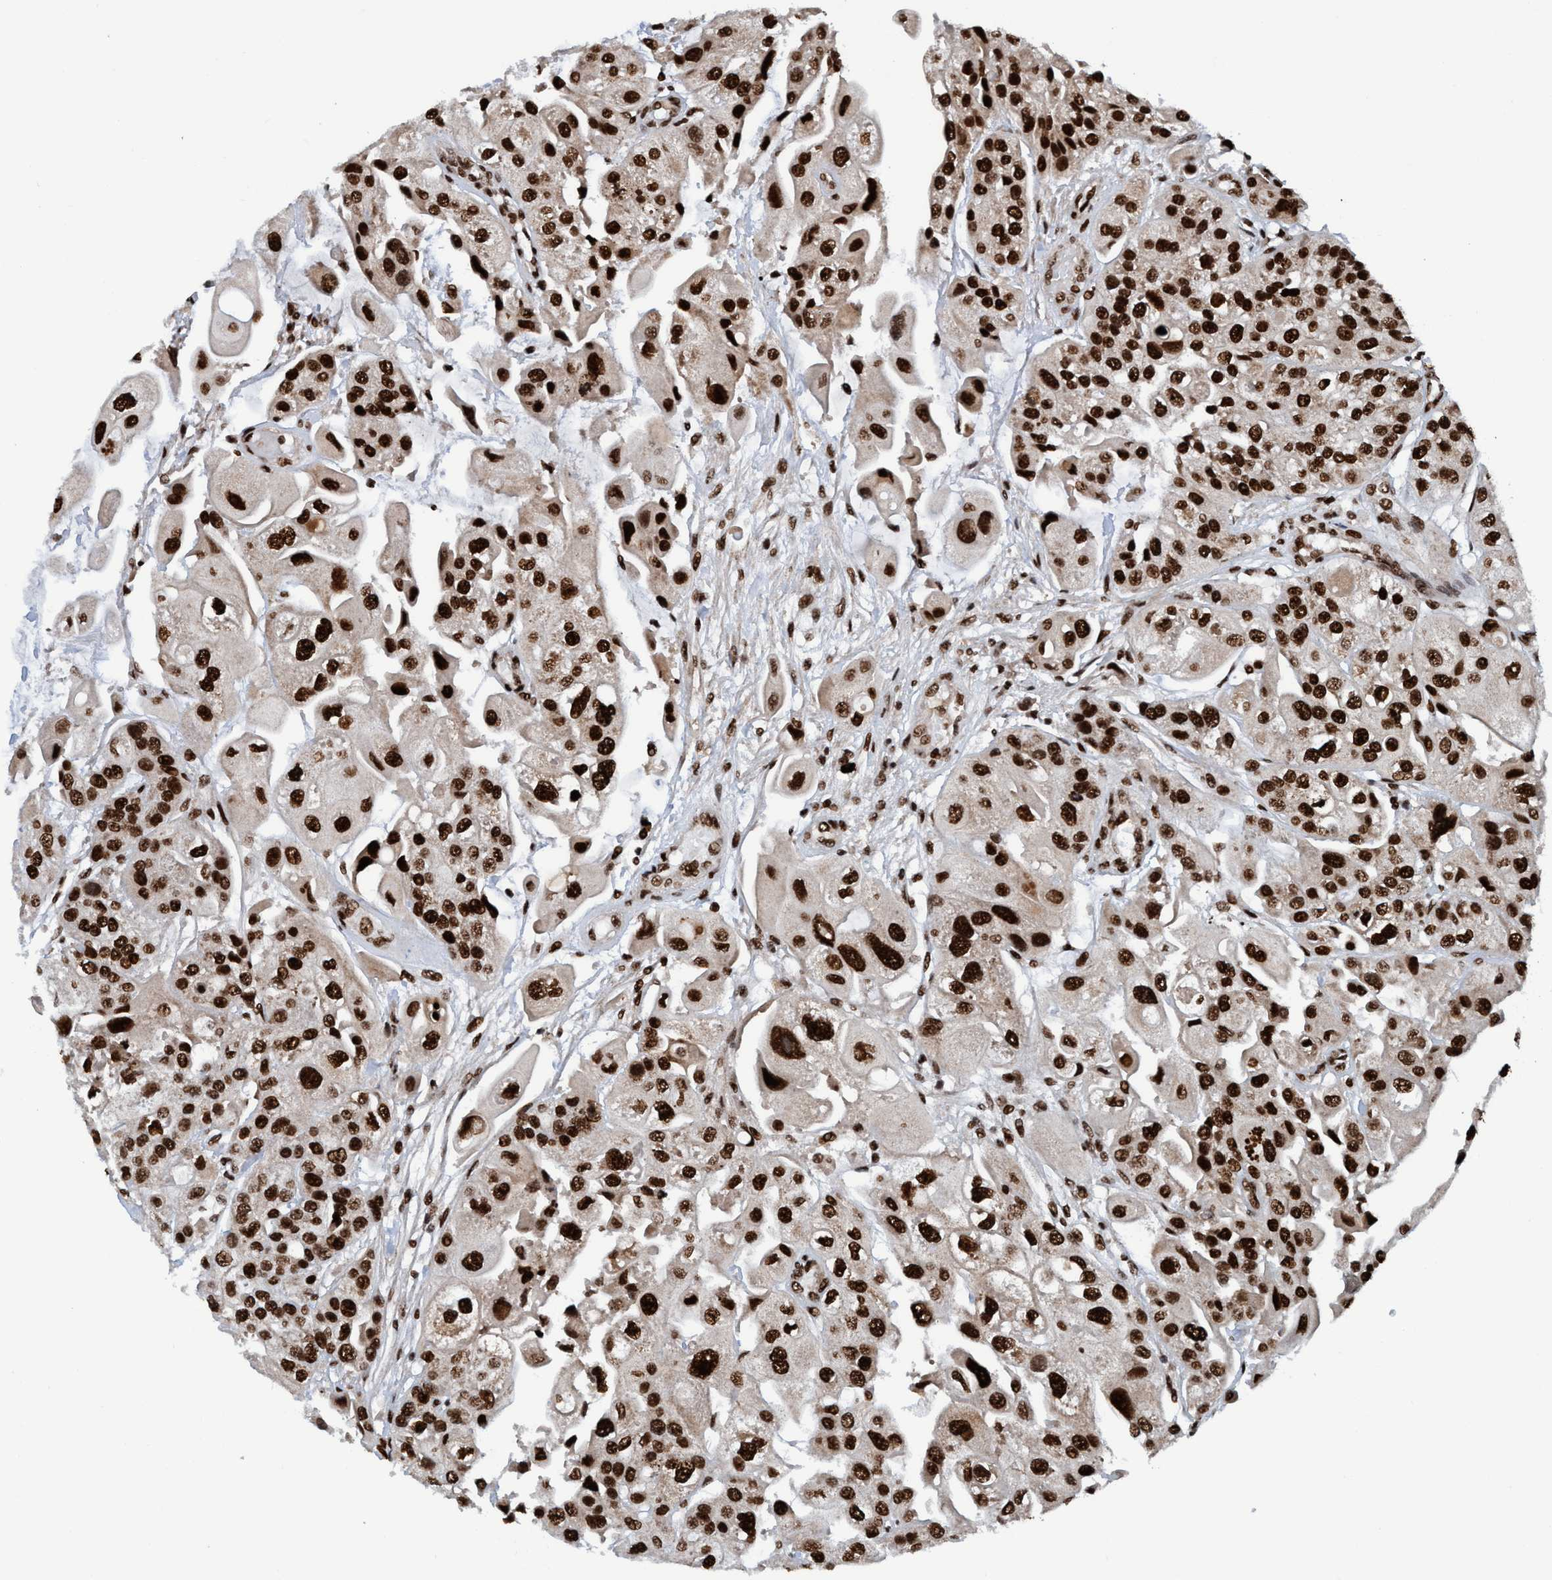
{"staining": {"intensity": "strong", "quantity": ">75%", "location": "nuclear"}, "tissue": "urothelial cancer", "cell_type": "Tumor cells", "image_type": "cancer", "snomed": [{"axis": "morphology", "description": "Urothelial carcinoma, High grade"}, {"axis": "topography", "description": "Urinary bladder"}], "caption": "A high-resolution image shows immunohistochemistry staining of high-grade urothelial carcinoma, which reveals strong nuclear staining in about >75% of tumor cells. The staining was performed using DAB, with brown indicating positive protein expression. Nuclei are stained blue with hematoxylin.", "gene": "TOPBP1", "patient": {"sex": "female", "age": 64}}